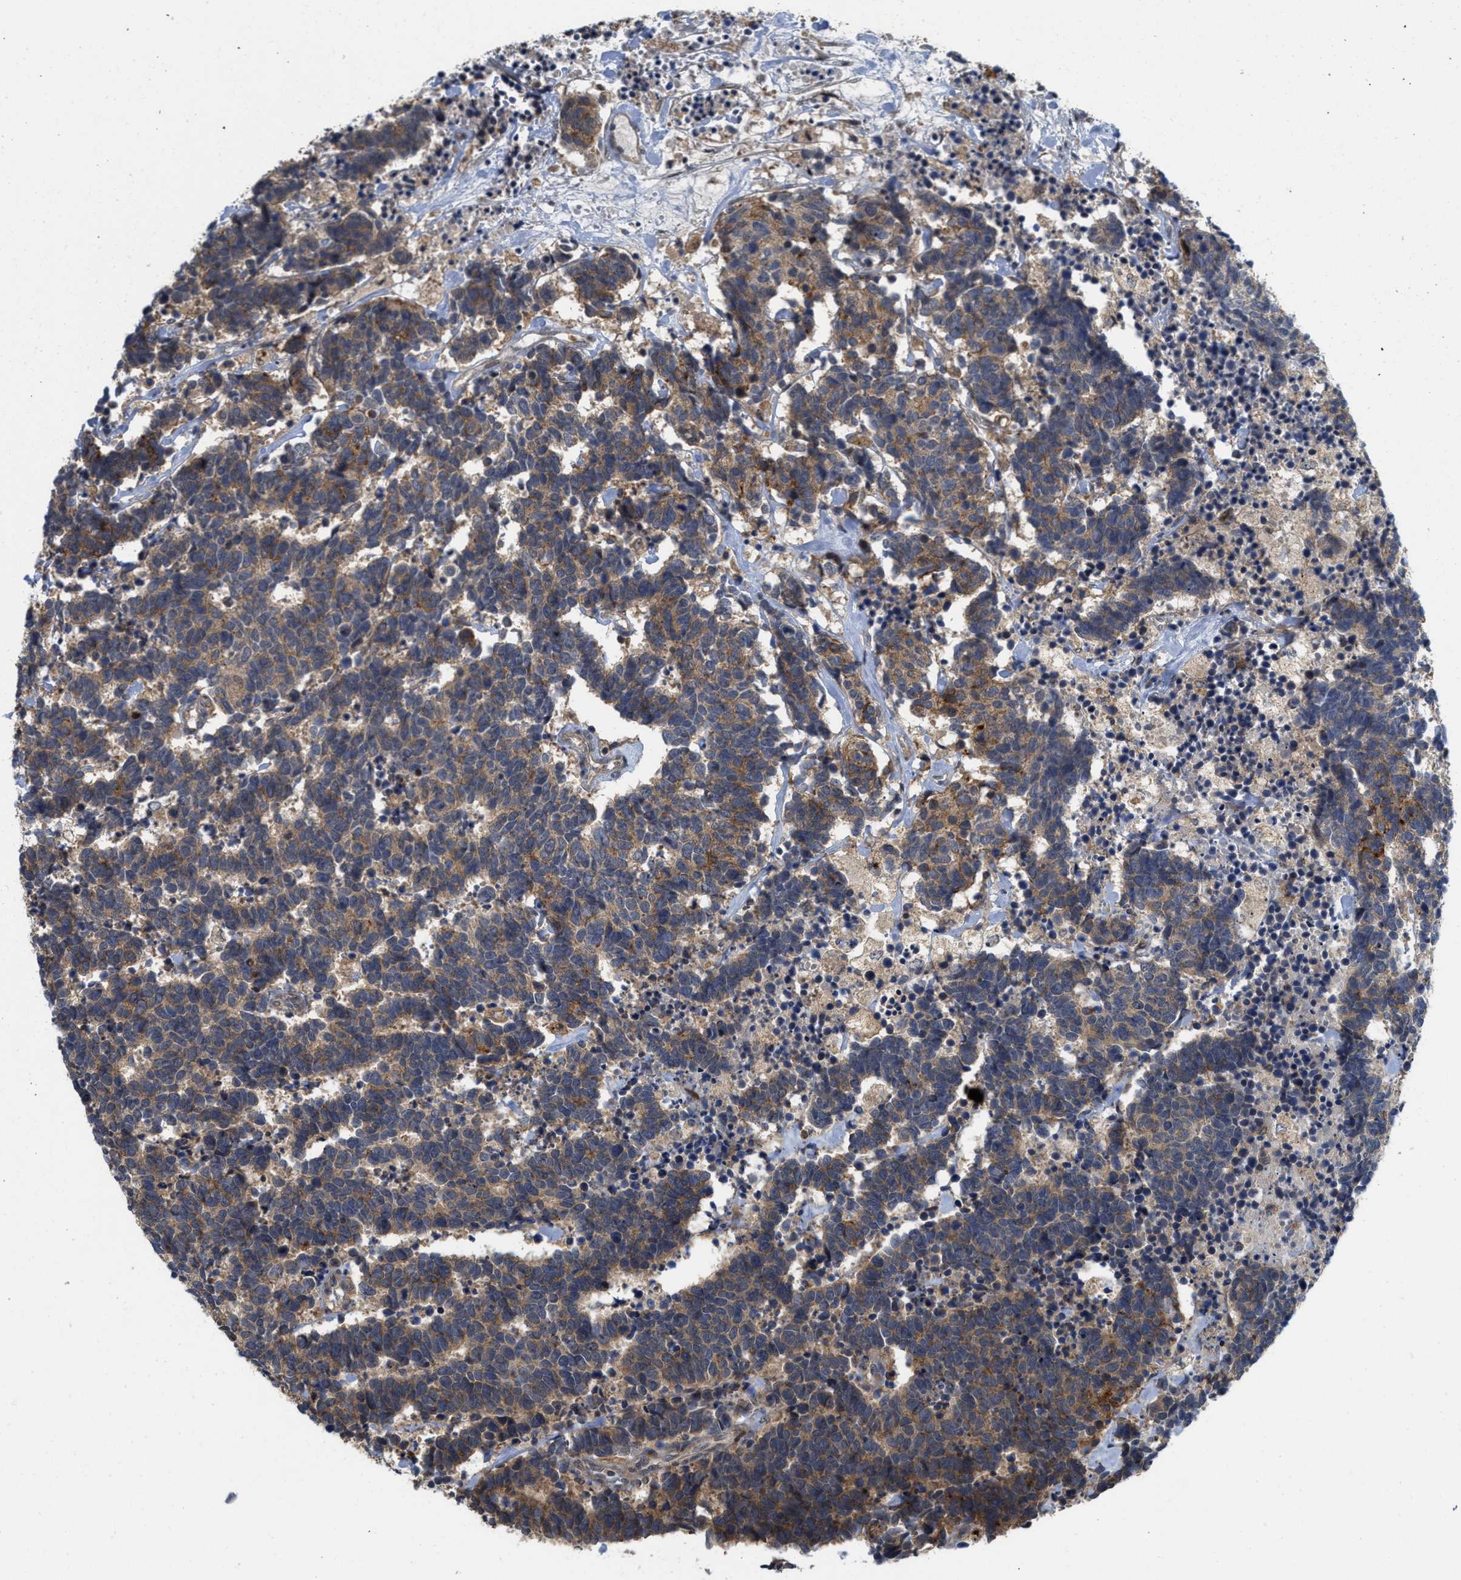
{"staining": {"intensity": "moderate", "quantity": ">75%", "location": "cytoplasmic/membranous"}, "tissue": "carcinoid", "cell_type": "Tumor cells", "image_type": "cancer", "snomed": [{"axis": "morphology", "description": "Carcinoma, NOS"}, {"axis": "morphology", "description": "Carcinoid, malignant, NOS"}, {"axis": "topography", "description": "Urinary bladder"}], "caption": "Protein staining of carcinoma tissue exhibits moderate cytoplasmic/membranous positivity in approximately >75% of tumor cells. The staining is performed using DAB brown chromogen to label protein expression. The nuclei are counter-stained blue using hematoxylin.", "gene": "DNAJC28", "patient": {"sex": "male", "age": 57}}